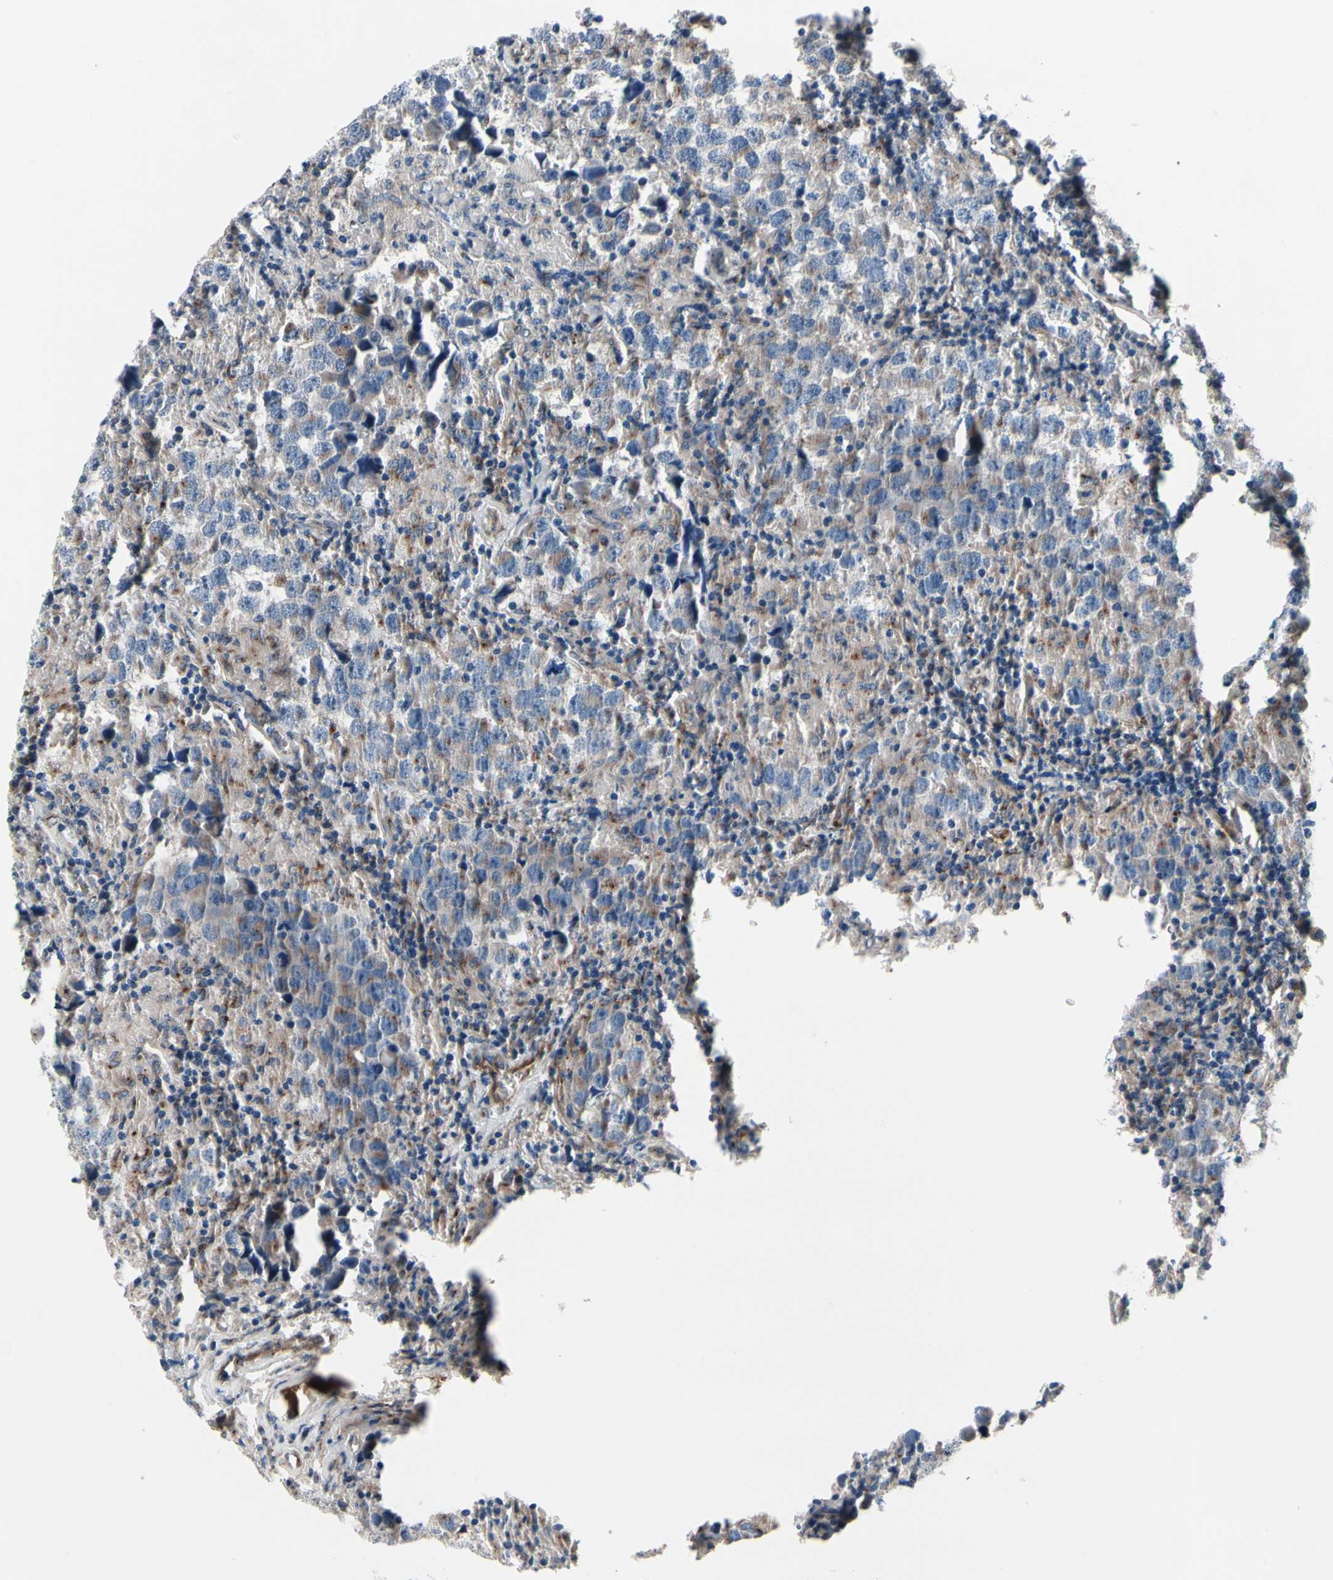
{"staining": {"intensity": "weak", "quantity": "<25%", "location": "cytoplasmic/membranous"}, "tissue": "testis cancer", "cell_type": "Tumor cells", "image_type": "cancer", "snomed": [{"axis": "morphology", "description": "Carcinoma, Embryonal, NOS"}, {"axis": "topography", "description": "Testis"}], "caption": "Embryonal carcinoma (testis) stained for a protein using IHC demonstrates no positivity tumor cells.", "gene": "PRKAR2B", "patient": {"sex": "male", "age": 21}}